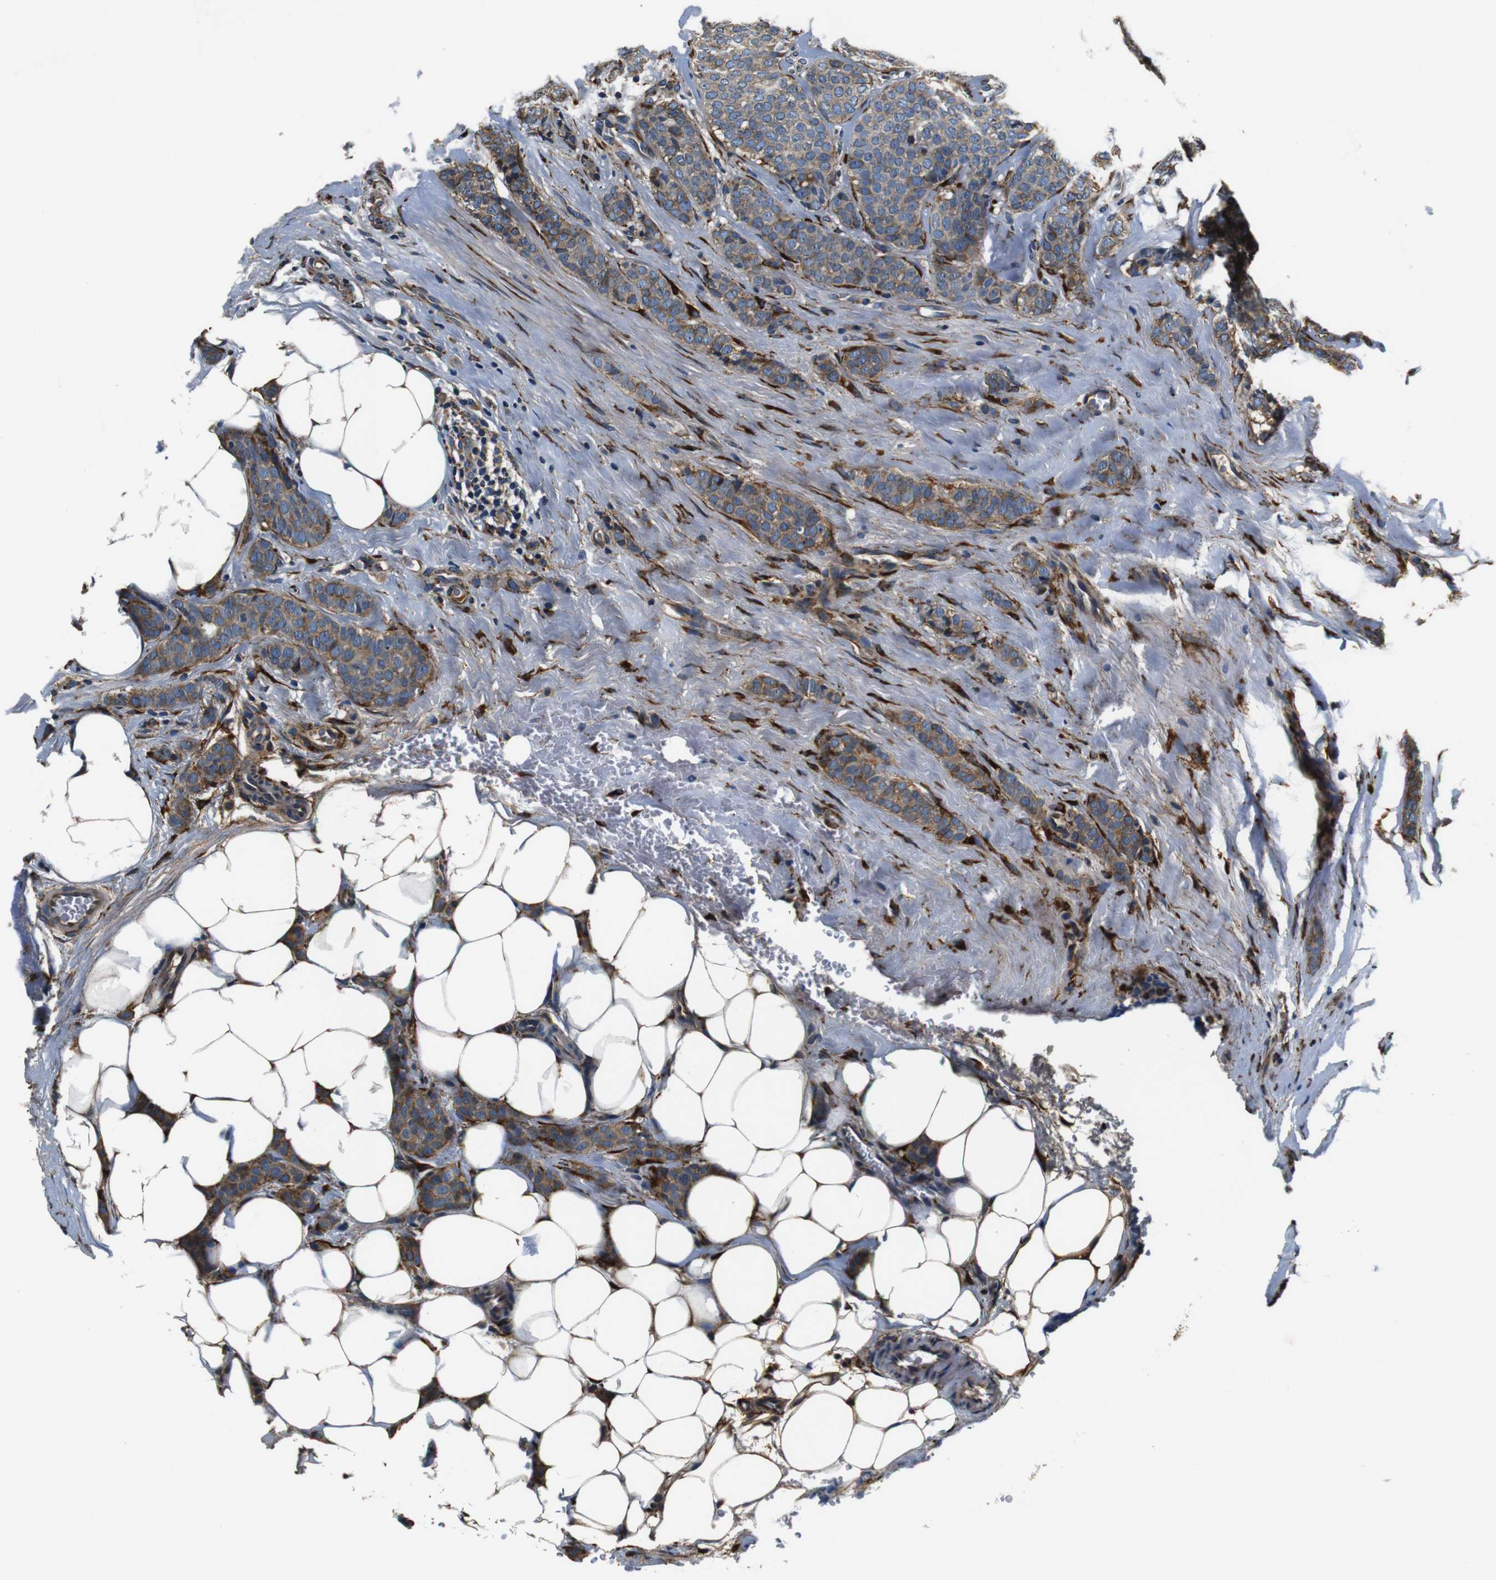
{"staining": {"intensity": "weak", "quantity": "25%-75%", "location": "cytoplasmic/membranous"}, "tissue": "breast cancer", "cell_type": "Tumor cells", "image_type": "cancer", "snomed": [{"axis": "morphology", "description": "Lobular carcinoma"}, {"axis": "topography", "description": "Skin"}, {"axis": "topography", "description": "Breast"}], "caption": "Immunohistochemical staining of breast cancer exhibits low levels of weak cytoplasmic/membranous positivity in about 25%-75% of tumor cells. (IHC, brightfield microscopy, high magnification).", "gene": "COL1A1", "patient": {"sex": "female", "age": 46}}